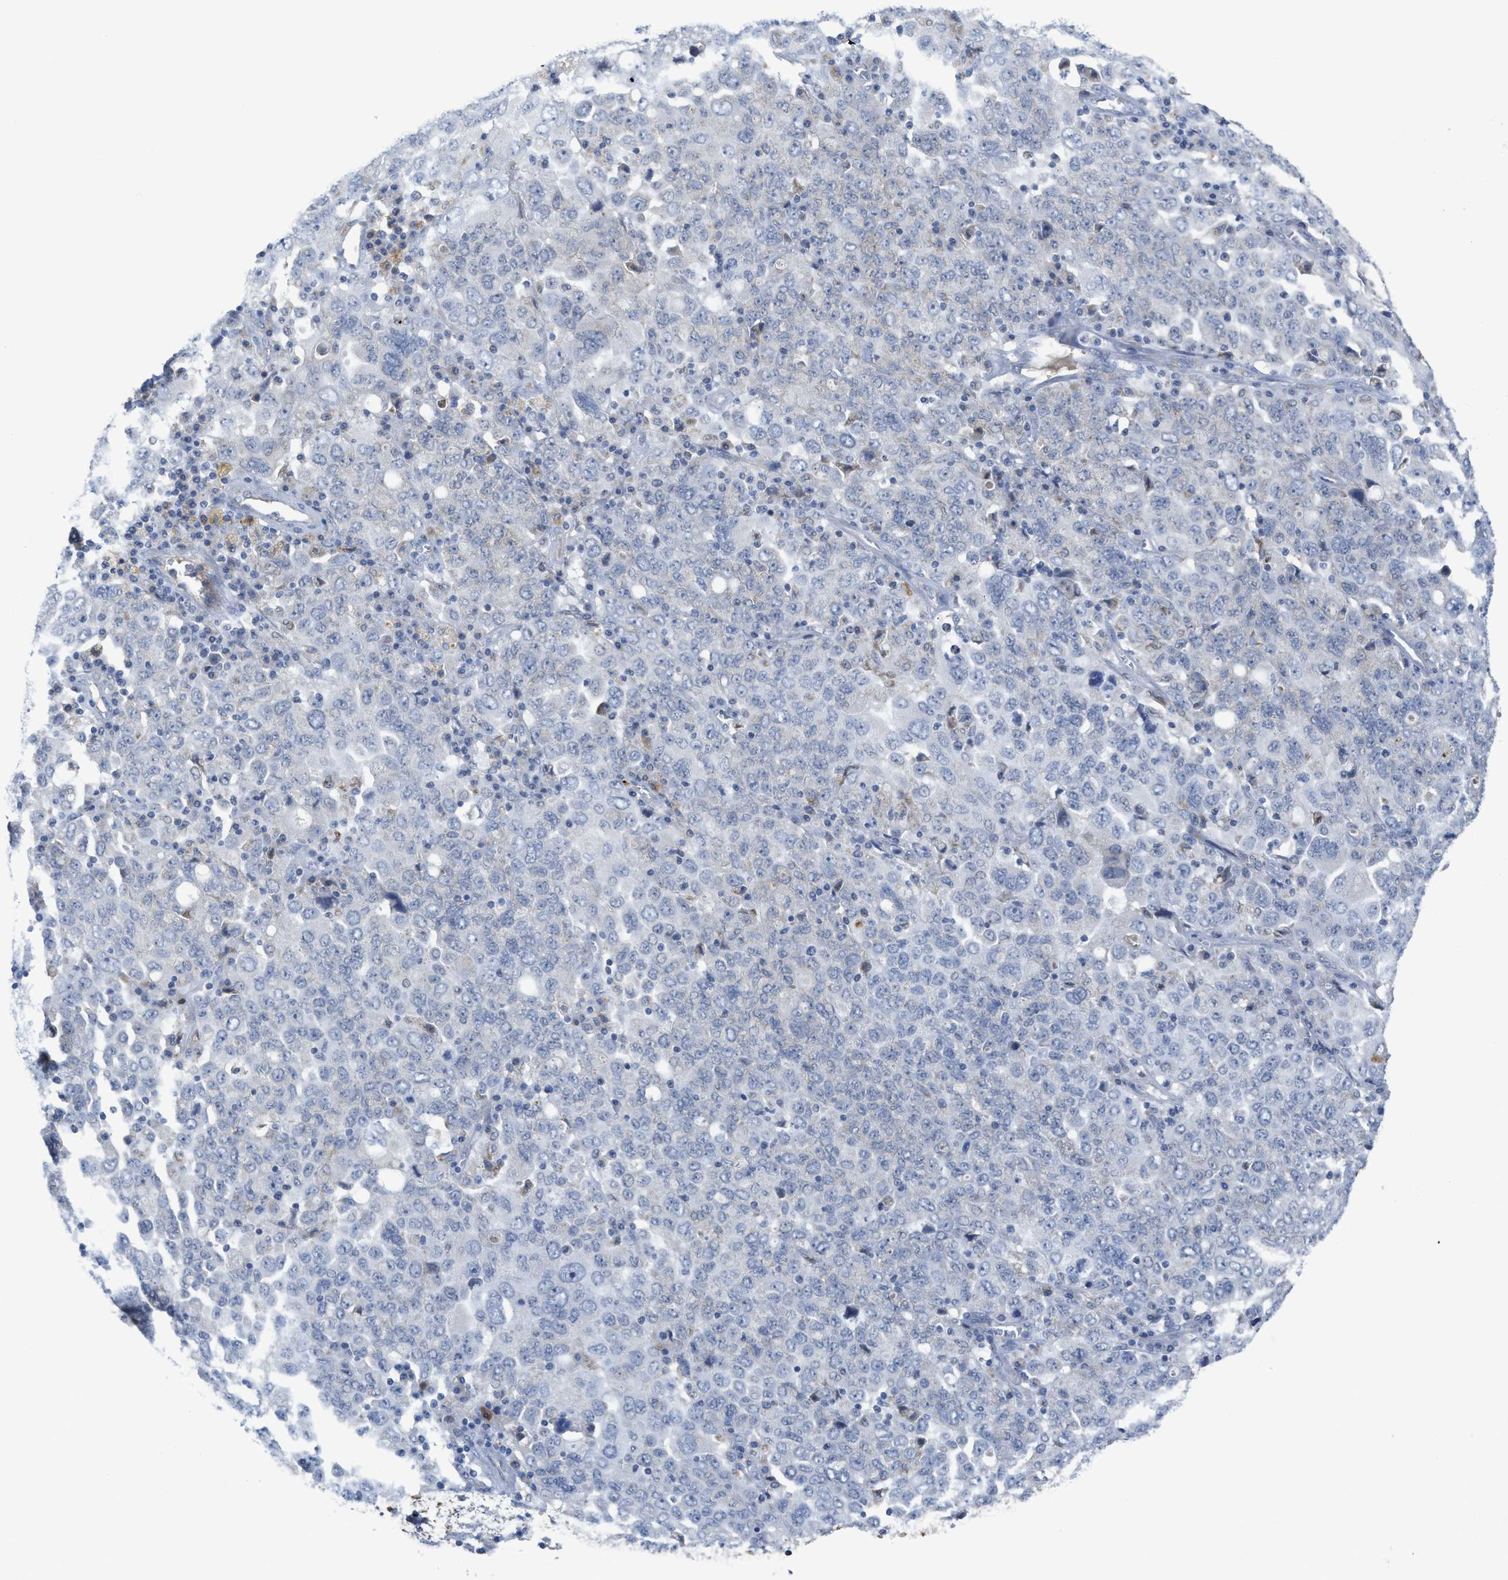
{"staining": {"intensity": "negative", "quantity": "none", "location": "none"}, "tissue": "ovarian cancer", "cell_type": "Tumor cells", "image_type": "cancer", "snomed": [{"axis": "morphology", "description": "Carcinoma, endometroid"}, {"axis": "topography", "description": "Ovary"}], "caption": "Tumor cells show no significant protein positivity in ovarian cancer (endometroid carcinoma).", "gene": "GATD3", "patient": {"sex": "female", "age": 62}}